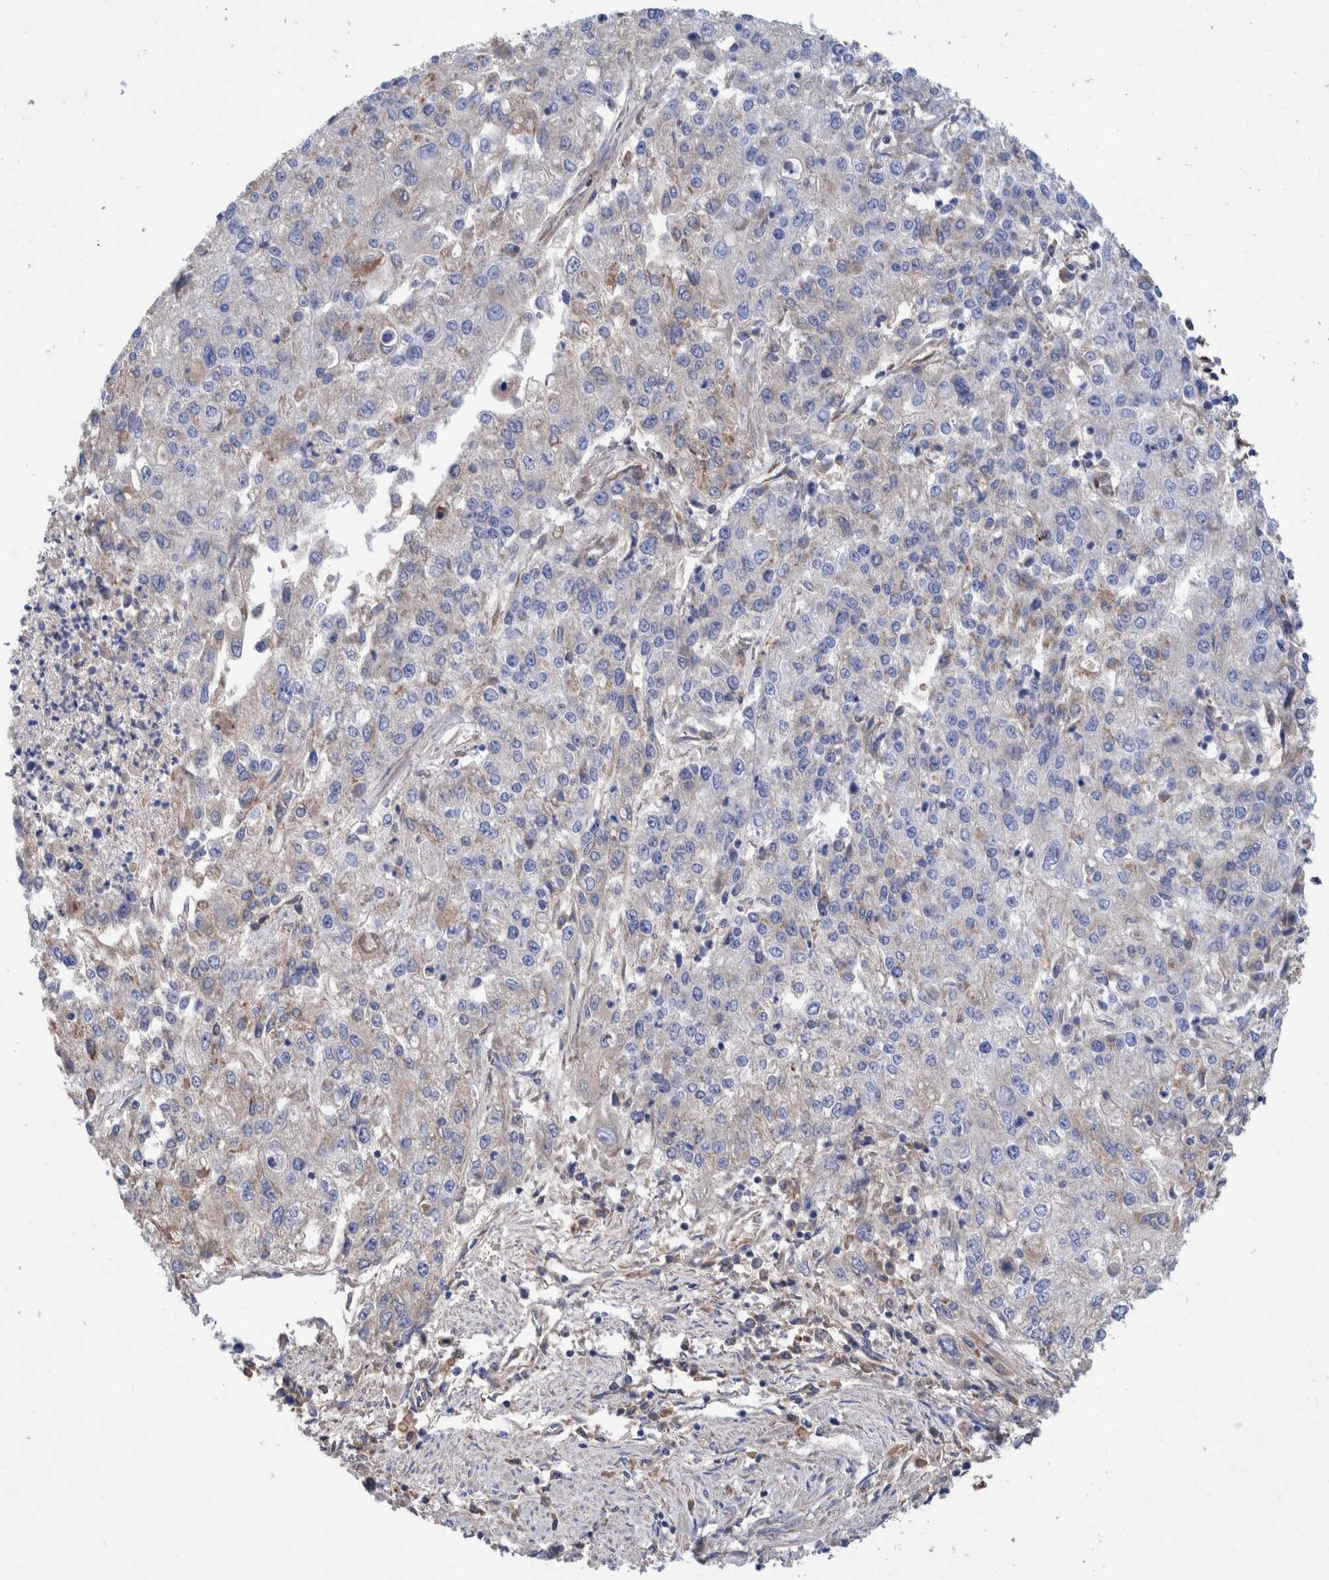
{"staining": {"intensity": "weak", "quantity": "25%-75%", "location": "cytoplasmic/membranous"}, "tissue": "endometrial cancer", "cell_type": "Tumor cells", "image_type": "cancer", "snomed": [{"axis": "morphology", "description": "Adenocarcinoma, NOS"}, {"axis": "topography", "description": "Endometrium"}], "caption": "The immunohistochemical stain highlights weak cytoplasmic/membranous positivity in tumor cells of endometrial cancer tissue. The protein is shown in brown color, while the nuclei are stained blue.", "gene": "DECR1", "patient": {"sex": "female", "age": 49}}